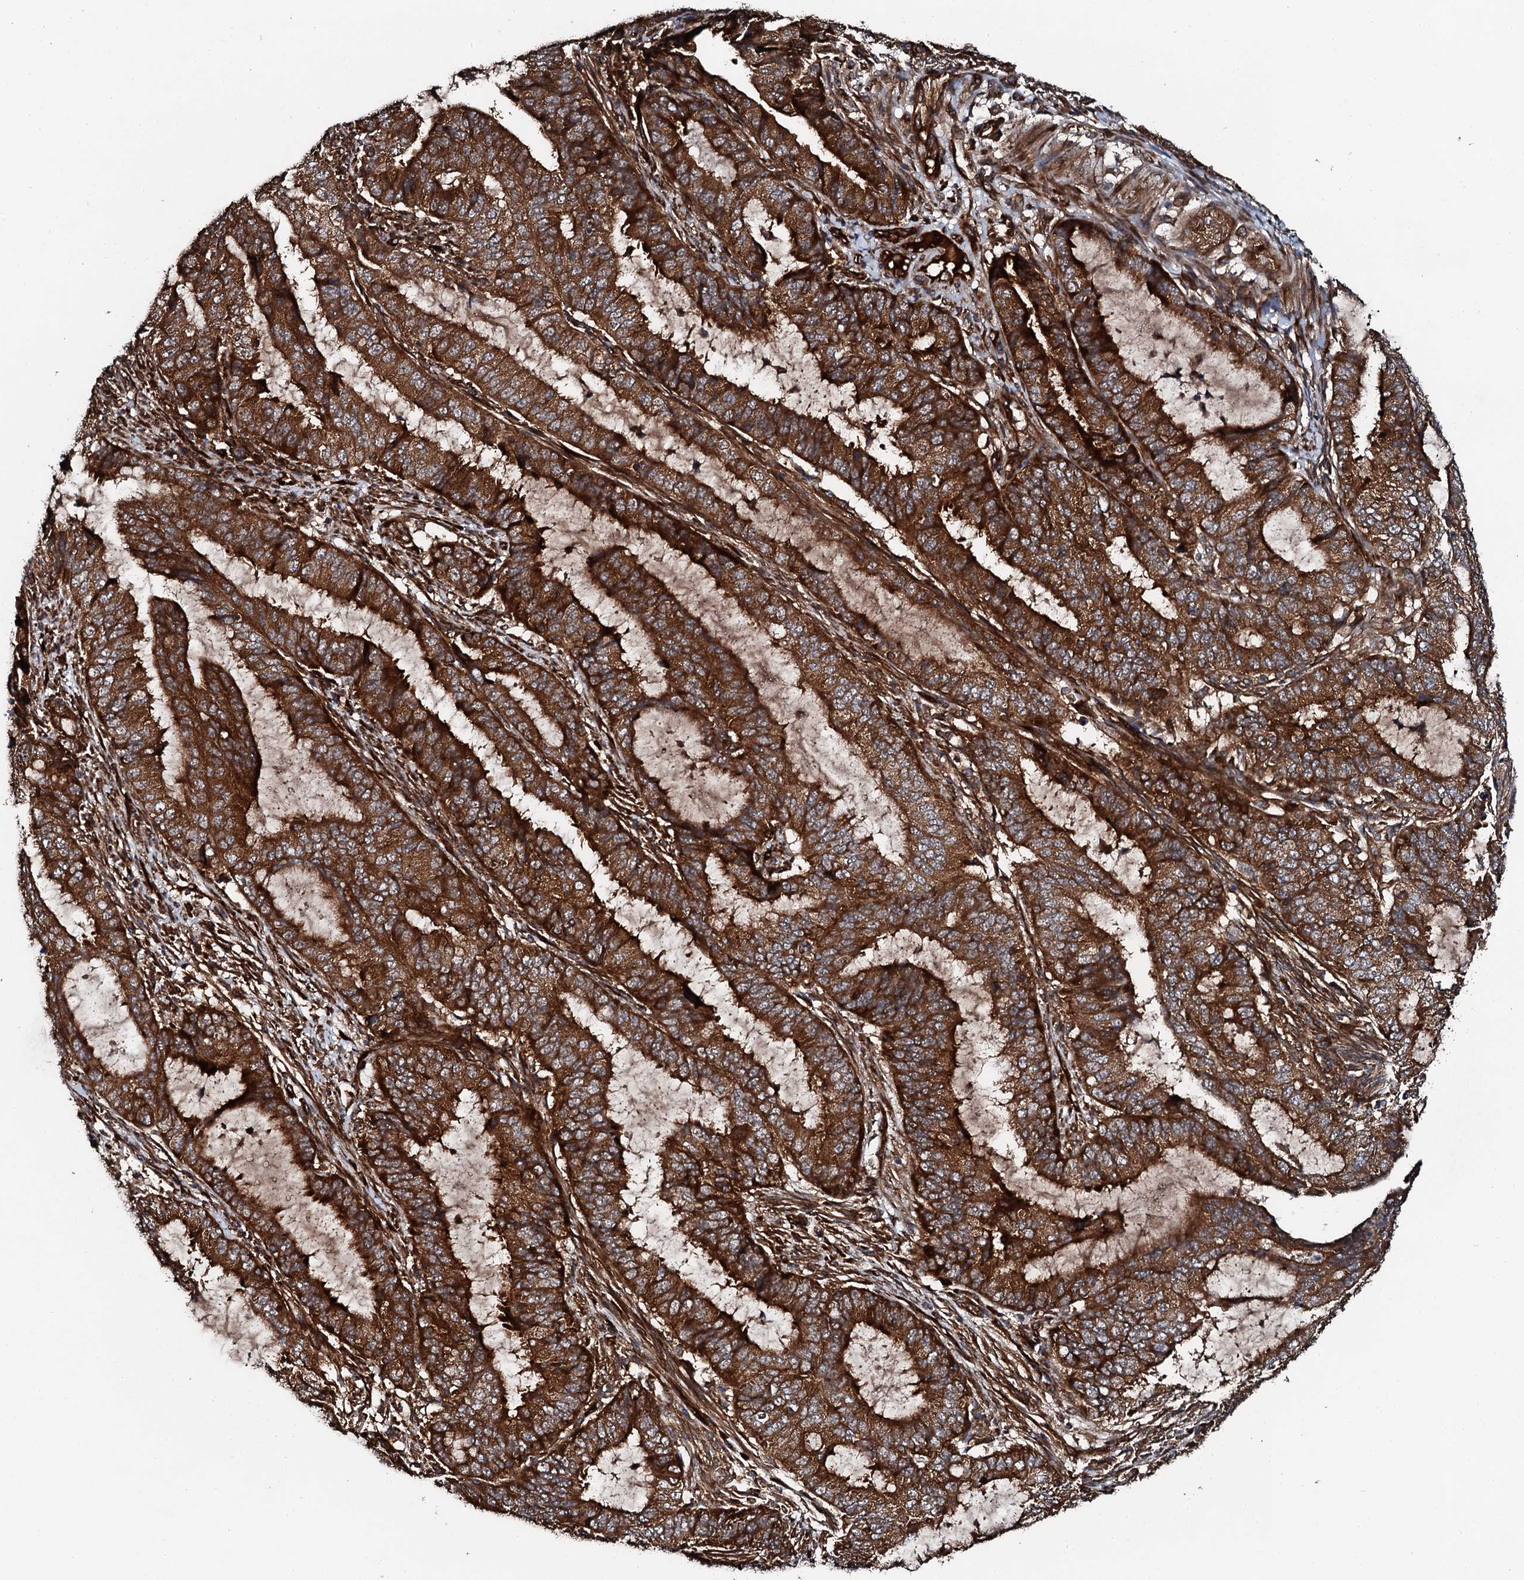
{"staining": {"intensity": "strong", "quantity": ">75%", "location": "cytoplasmic/membranous"}, "tissue": "endometrial cancer", "cell_type": "Tumor cells", "image_type": "cancer", "snomed": [{"axis": "morphology", "description": "Adenocarcinoma, NOS"}, {"axis": "topography", "description": "Endometrium"}], "caption": "Adenocarcinoma (endometrial) tissue exhibits strong cytoplasmic/membranous positivity in approximately >75% of tumor cells, visualized by immunohistochemistry.", "gene": "FLYWCH1", "patient": {"sex": "female", "age": 51}}